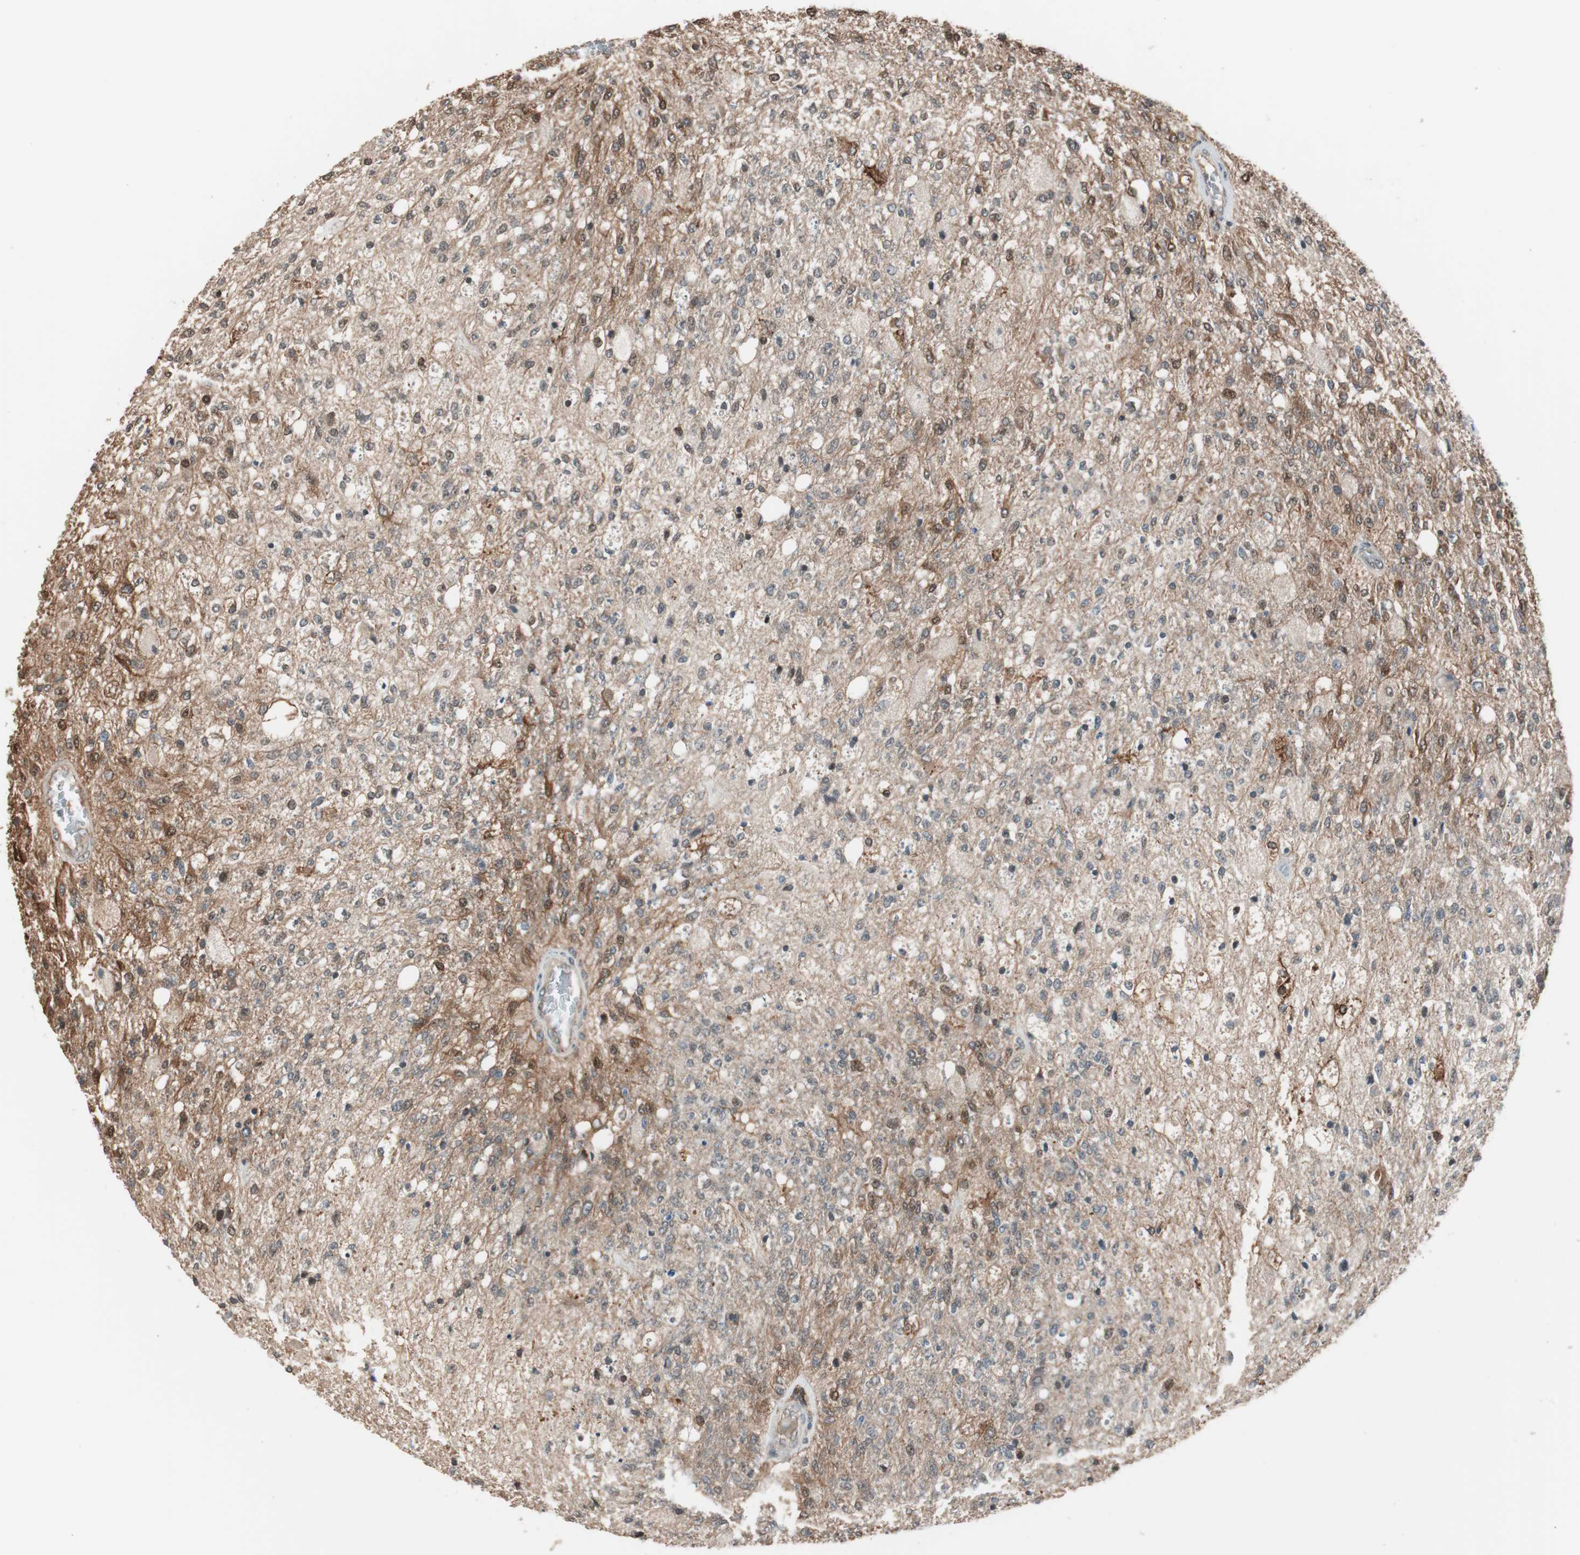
{"staining": {"intensity": "moderate", "quantity": ">75%", "location": "cytoplasmic/membranous"}, "tissue": "glioma", "cell_type": "Tumor cells", "image_type": "cancer", "snomed": [{"axis": "morphology", "description": "Normal tissue, NOS"}, {"axis": "morphology", "description": "Glioma, malignant, High grade"}, {"axis": "topography", "description": "Cerebral cortex"}], "caption": "Immunohistochemistry (DAB) staining of high-grade glioma (malignant) reveals moderate cytoplasmic/membranous protein staining in about >75% of tumor cells.", "gene": "FBXO5", "patient": {"sex": "male", "age": 77}}